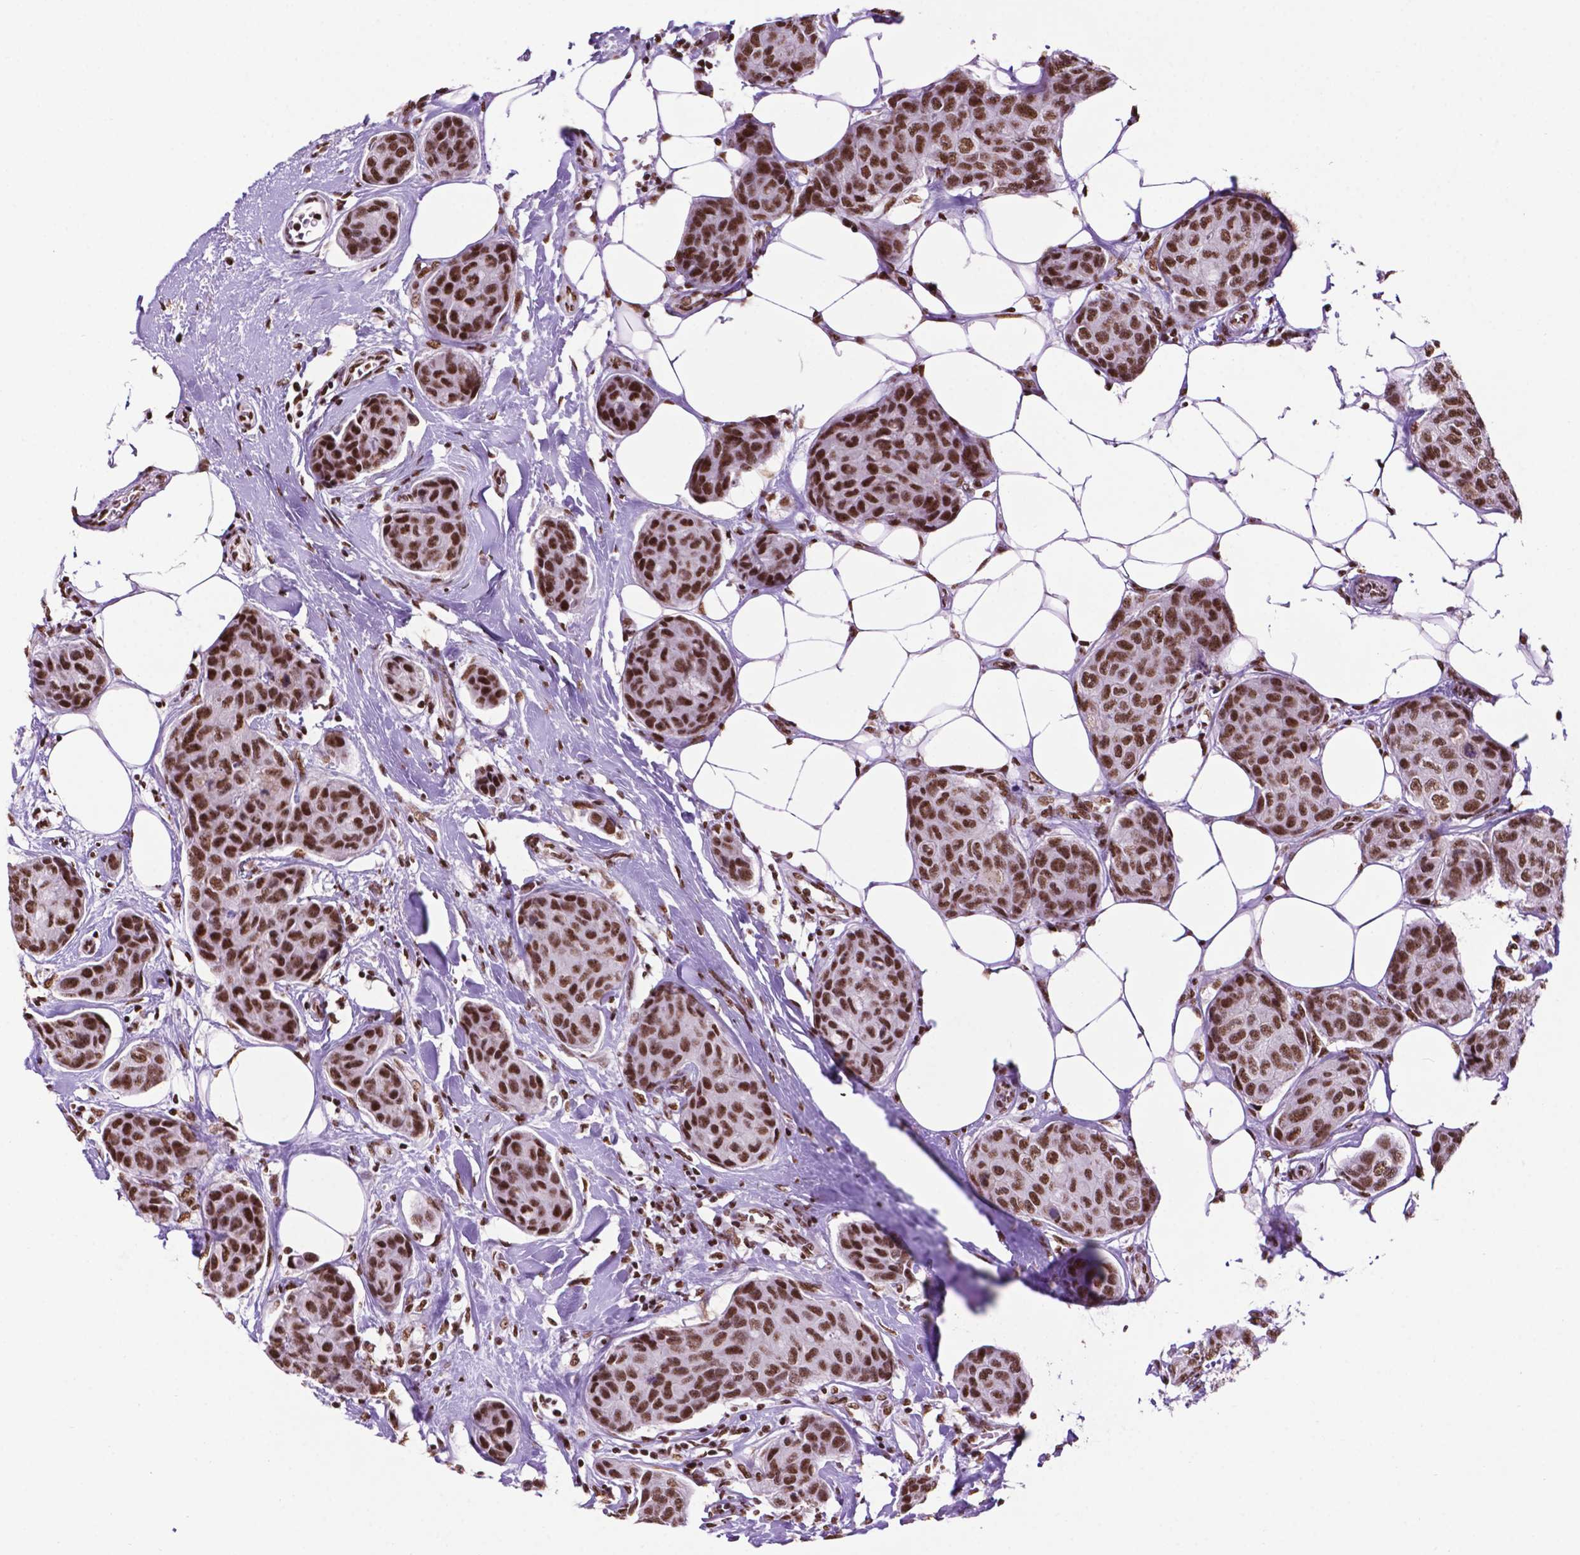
{"staining": {"intensity": "strong", "quantity": ">75%", "location": "nuclear"}, "tissue": "breast cancer", "cell_type": "Tumor cells", "image_type": "cancer", "snomed": [{"axis": "morphology", "description": "Duct carcinoma"}, {"axis": "topography", "description": "Breast"}], "caption": "Protein staining by immunohistochemistry exhibits strong nuclear staining in about >75% of tumor cells in infiltrating ductal carcinoma (breast).", "gene": "CCAR2", "patient": {"sex": "female", "age": 80}}